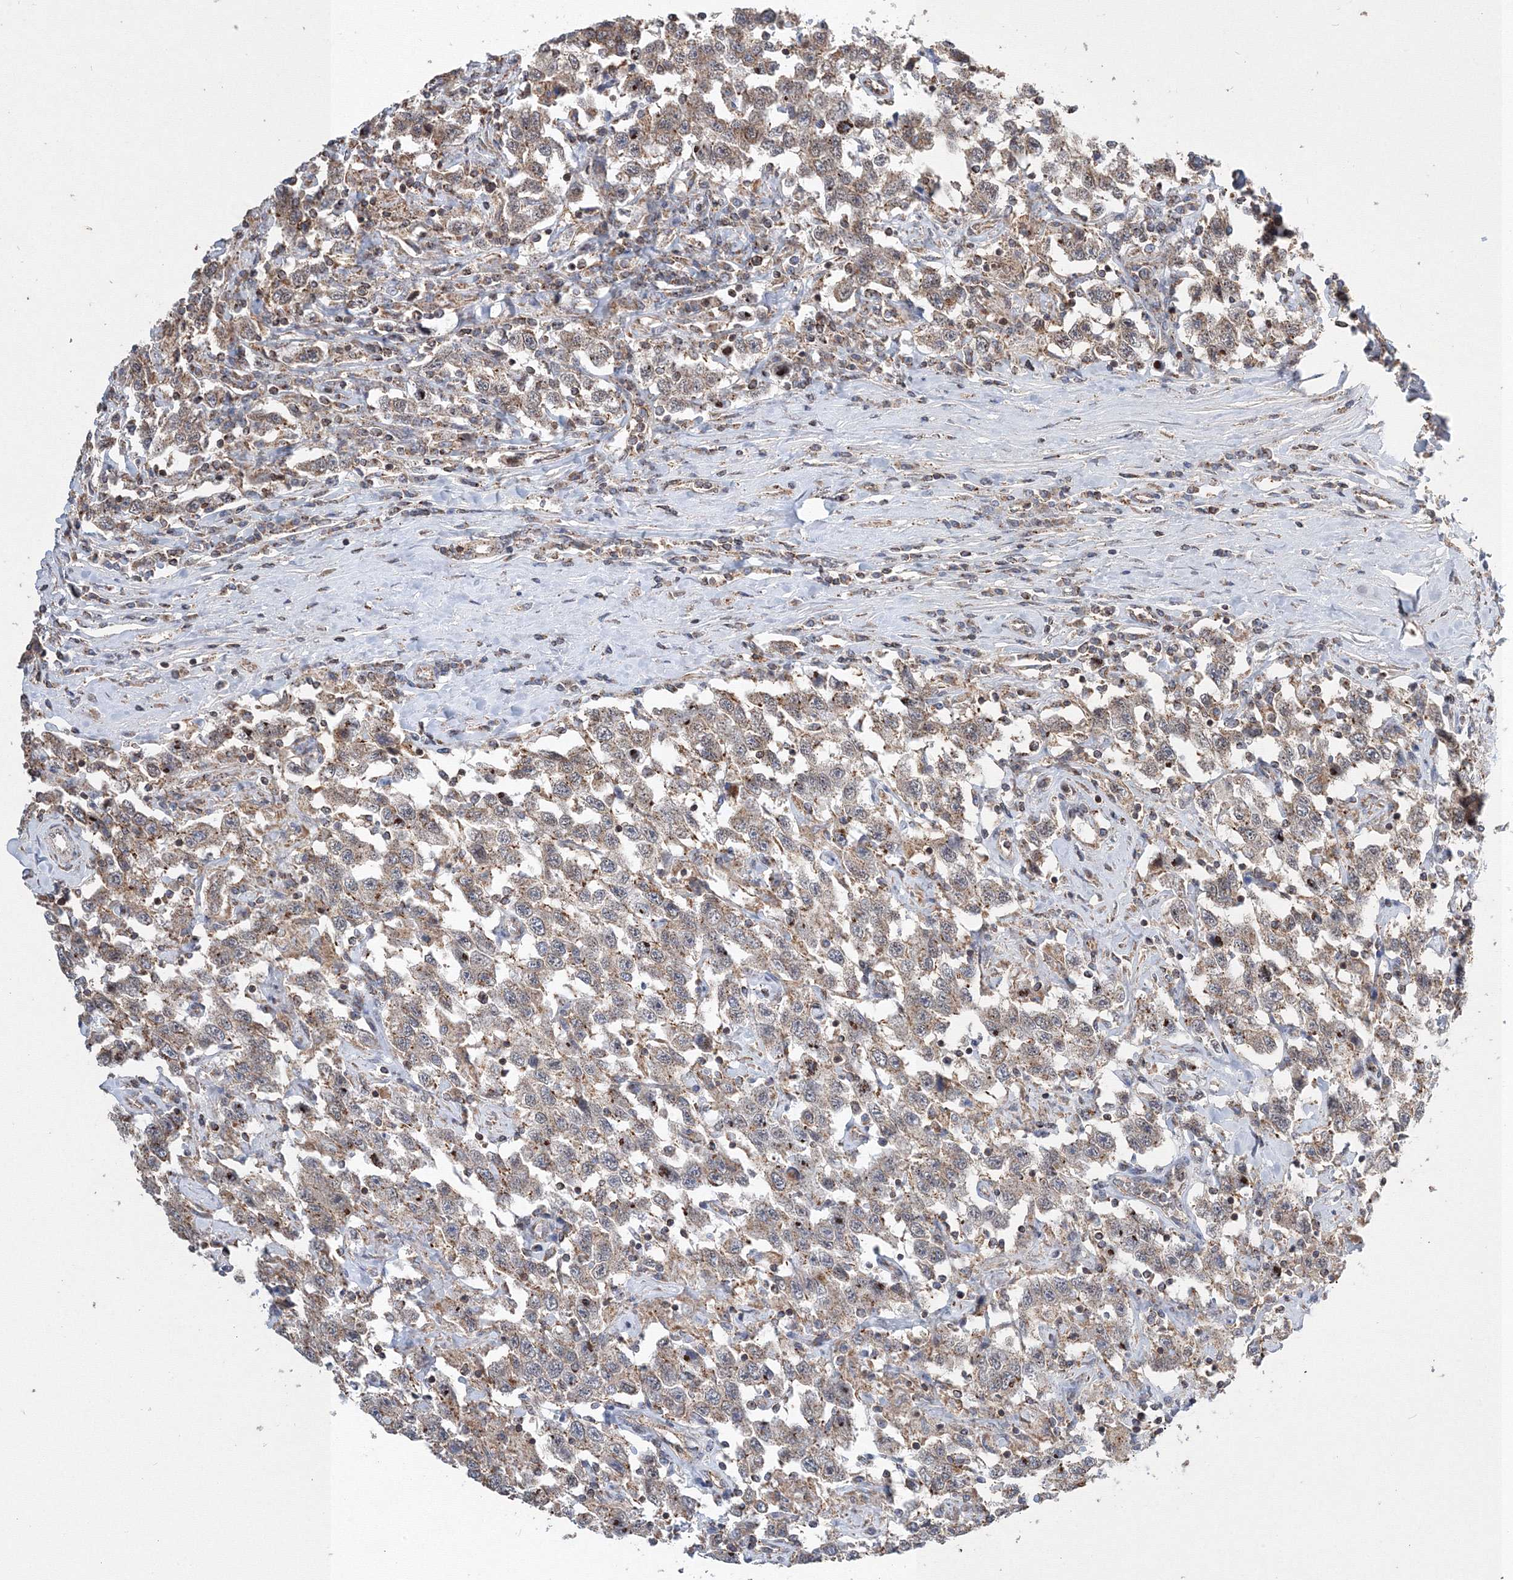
{"staining": {"intensity": "moderate", "quantity": ">75%", "location": "cytoplasmic/membranous"}, "tissue": "testis cancer", "cell_type": "Tumor cells", "image_type": "cancer", "snomed": [{"axis": "morphology", "description": "Seminoma, NOS"}, {"axis": "topography", "description": "Testis"}], "caption": "The histopathology image shows staining of seminoma (testis), revealing moderate cytoplasmic/membranous protein expression (brown color) within tumor cells. The staining is performed using DAB (3,3'-diaminobenzidine) brown chromogen to label protein expression. The nuclei are counter-stained blue using hematoxylin.", "gene": "AASDH", "patient": {"sex": "male", "age": 41}}